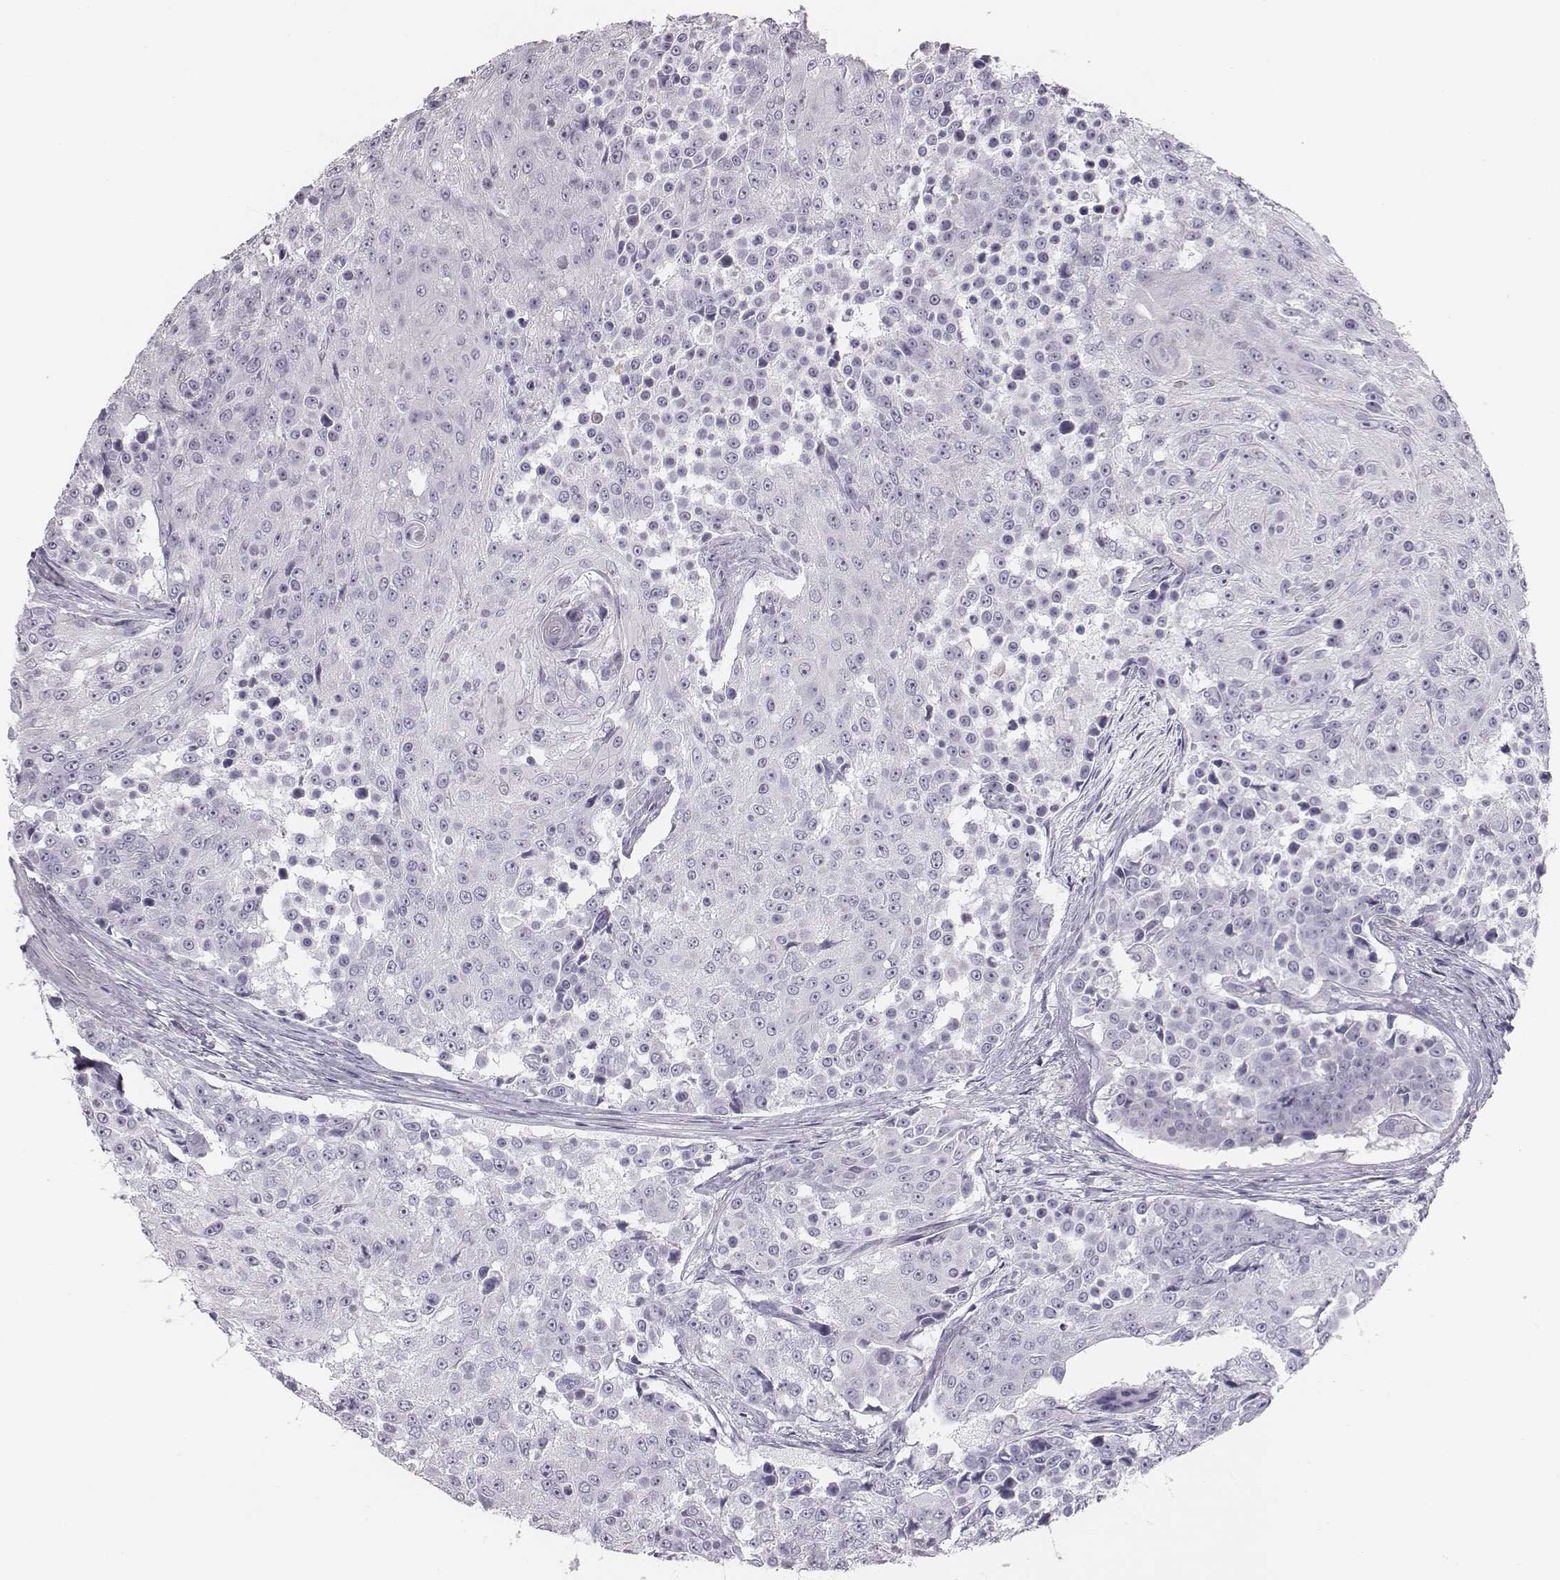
{"staining": {"intensity": "negative", "quantity": "none", "location": "none"}, "tissue": "urothelial cancer", "cell_type": "Tumor cells", "image_type": "cancer", "snomed": [{"axis": "morphology", "description": "Urothelial carcinoma, High grade"}, {"axis": "topography", "description": "Urinary bladder"}], "caption": "DAB immunohistochemical staining of human urothelial cancer reveals no significant positivity in tumor cells.", "gene": "CACNG4", "patient": {"sex": "female", "age": 63}}